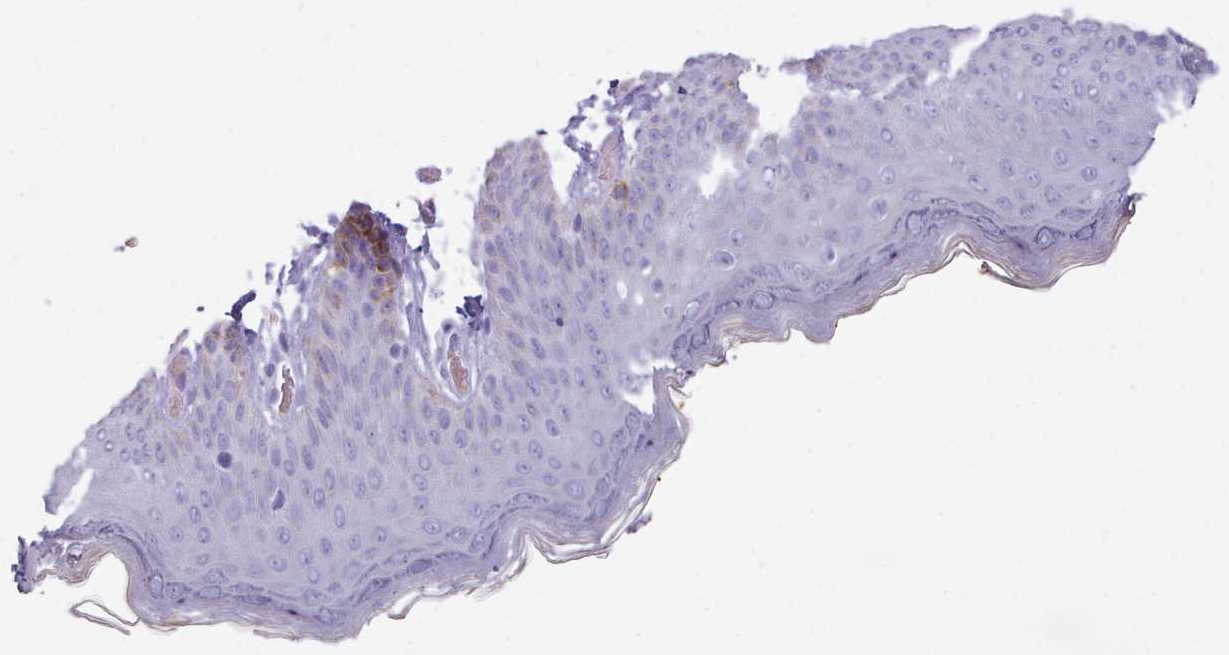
{"staining": {"intensity": "moderate", "quantity": "<25%", "location": "cytoplasmic/membranous"}, "tissue": "skin", "cell_type": "Epidermal cells", "image_type": "normal", "snomed": [{"axis": "morphology", "description": "Normal tissue, NOS"}, {"axis": "topography", "description": "Anal"}], "caption": "Immunohistochemistry of unremarkable human skin demonstrates low levels of moderate cytoplasmic/membranous positivity in about <25% of epidermal cells. The staining was performed using DAB, with brown indicating positive protein expression. Nuclei are stained blue with hematoxylin.", "gene": "NKX1", "patient": {"sex": "female", "age": 40}}